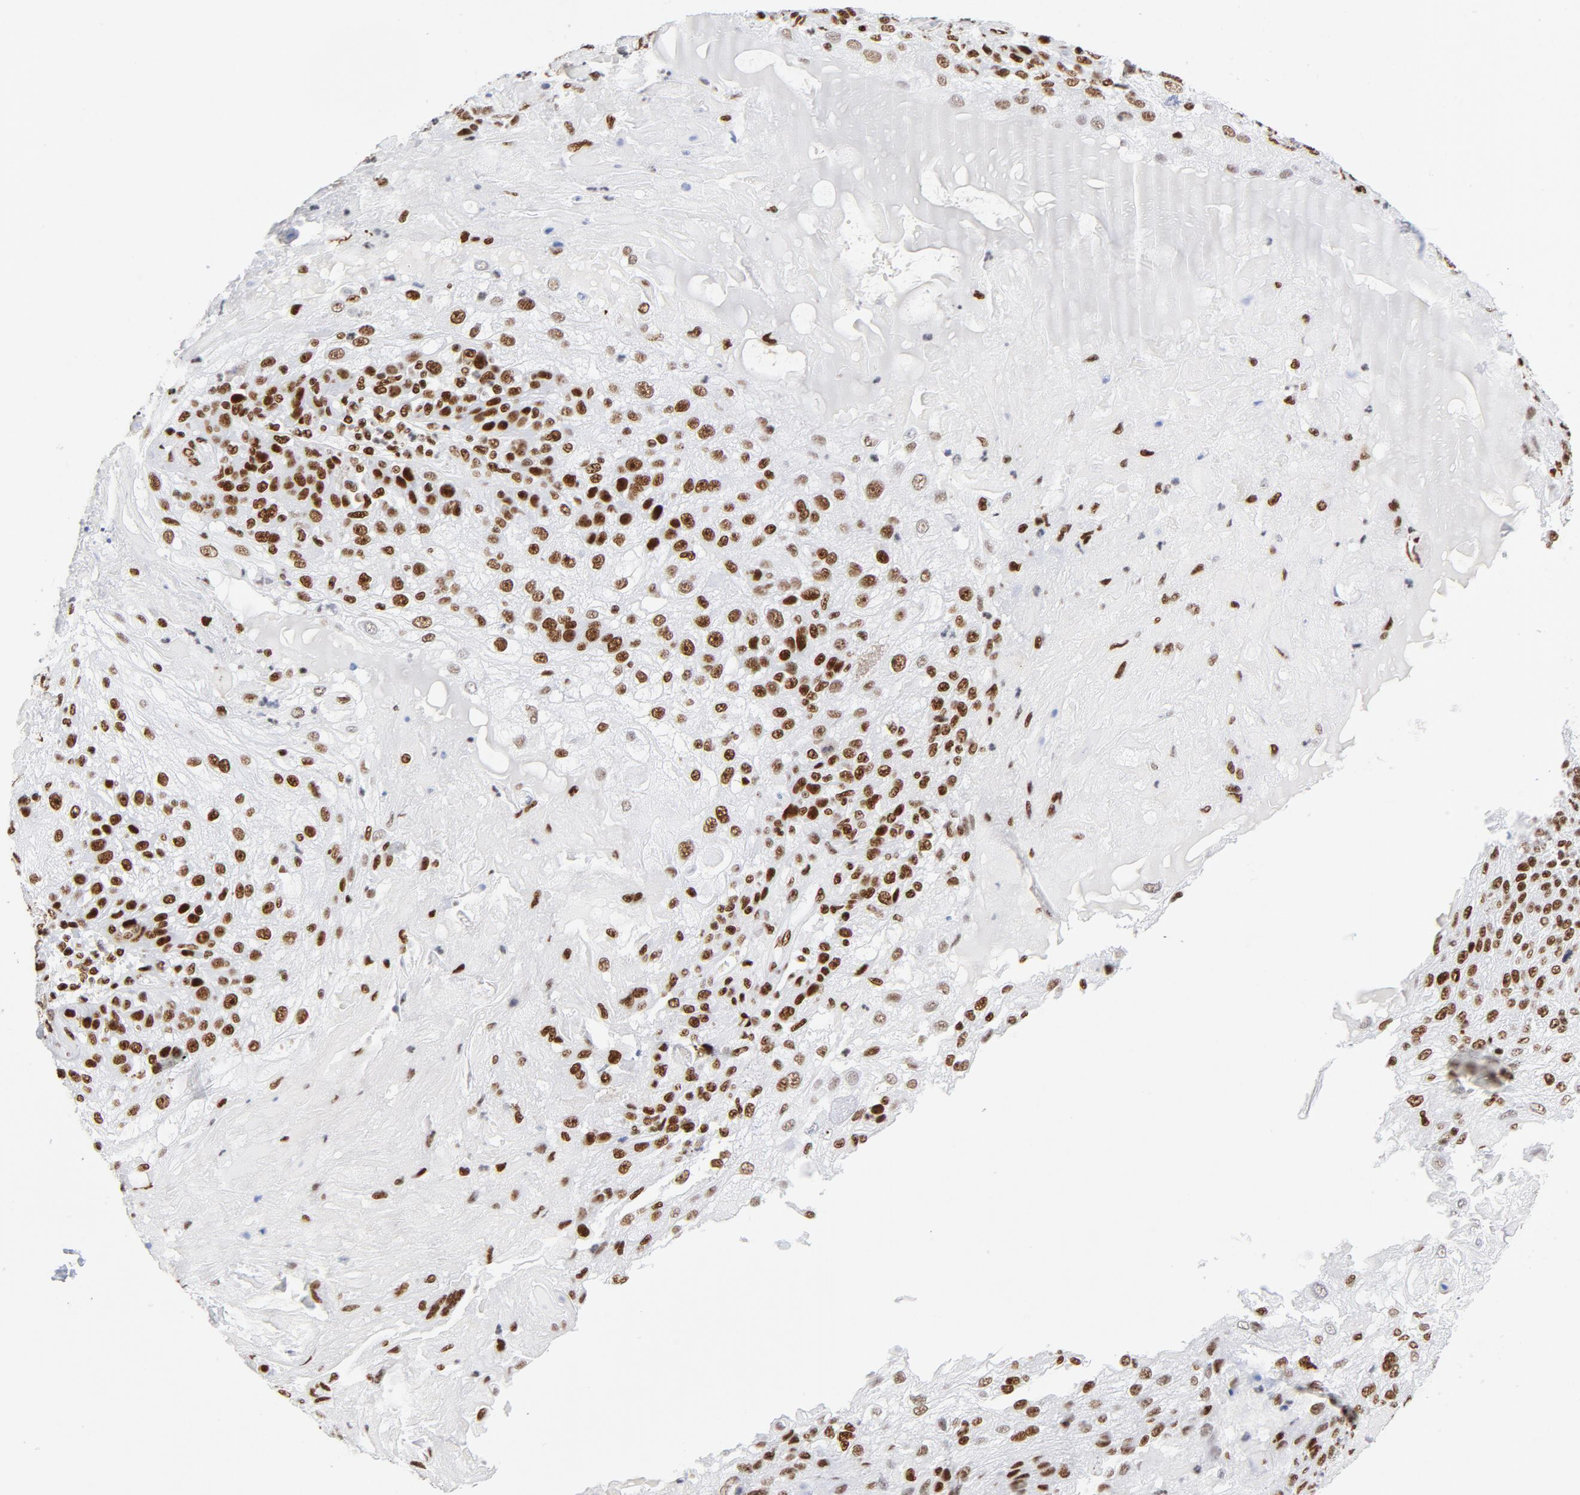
{"staining": {"intensity": "strong", "quantity": ">75%", "location": "nuclear"}, "tissue": "skin cancer", "cell_type": "Tumor cells", "image_type": "cancer", "snomed": [{"axis": "morphology", "description": "Normal tissue, NOS"}, {"axis": "morphology", "description": "Squamous cell carcinoma, NOS"}, {"axis": "topography", "description": "Skin"}], "caption": "DAB (3,3'-diaminobenzidine) immunohistochemical staining of squamous cell carcinoma (skin) demonstrates strong nuclear protein expression in about >75% of tumor cells. (DAB (3,3'-diaminobenzidine) IHC with brightfield microscopy, high magnification).", "gene": "XRCC5", "patient": {"sex": "female", "age": 83}}